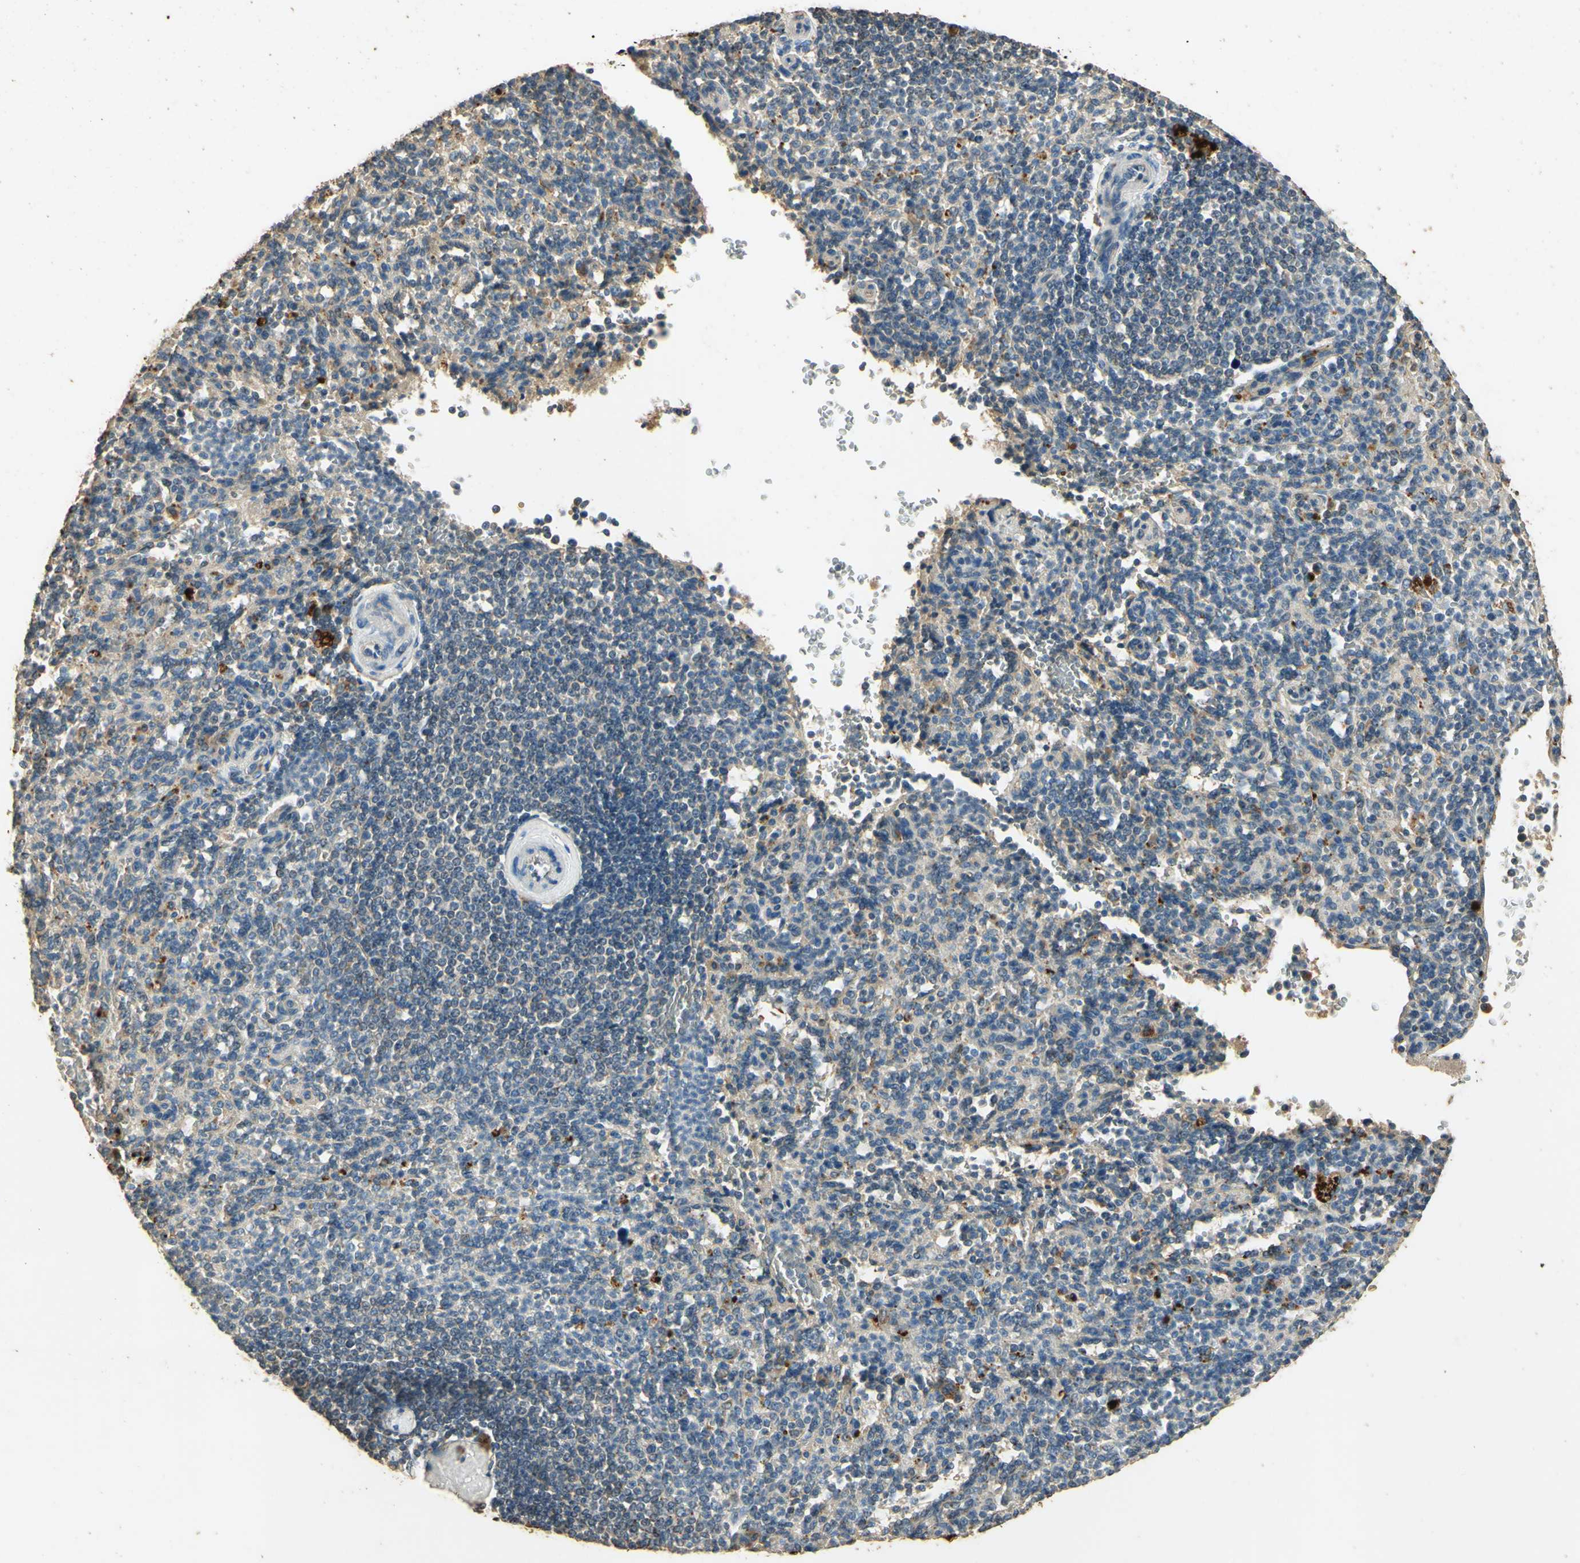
{"staining": {"intensity": "negative", "quantity": "none", "location": "none"}, "tissue": "spleen", "cell_type": "Cells in red pulp", "image_type": "normal", "snomed": [{"axis": "morphology", "description": "Normal tissue, NOS"}, {"axis": "topography", "description": "Spleen"}], "caption": "IHC image of normal human spleen stained for a protein (brown), which demonstrates no positivity in cells in red pulp. (DAB (3,3'-diaminobenzidine) immunohistochemistry with hematoxylin counter stain).", "gene": "ARHGEF17", "patient": {"sex": "female", "age": 74}}